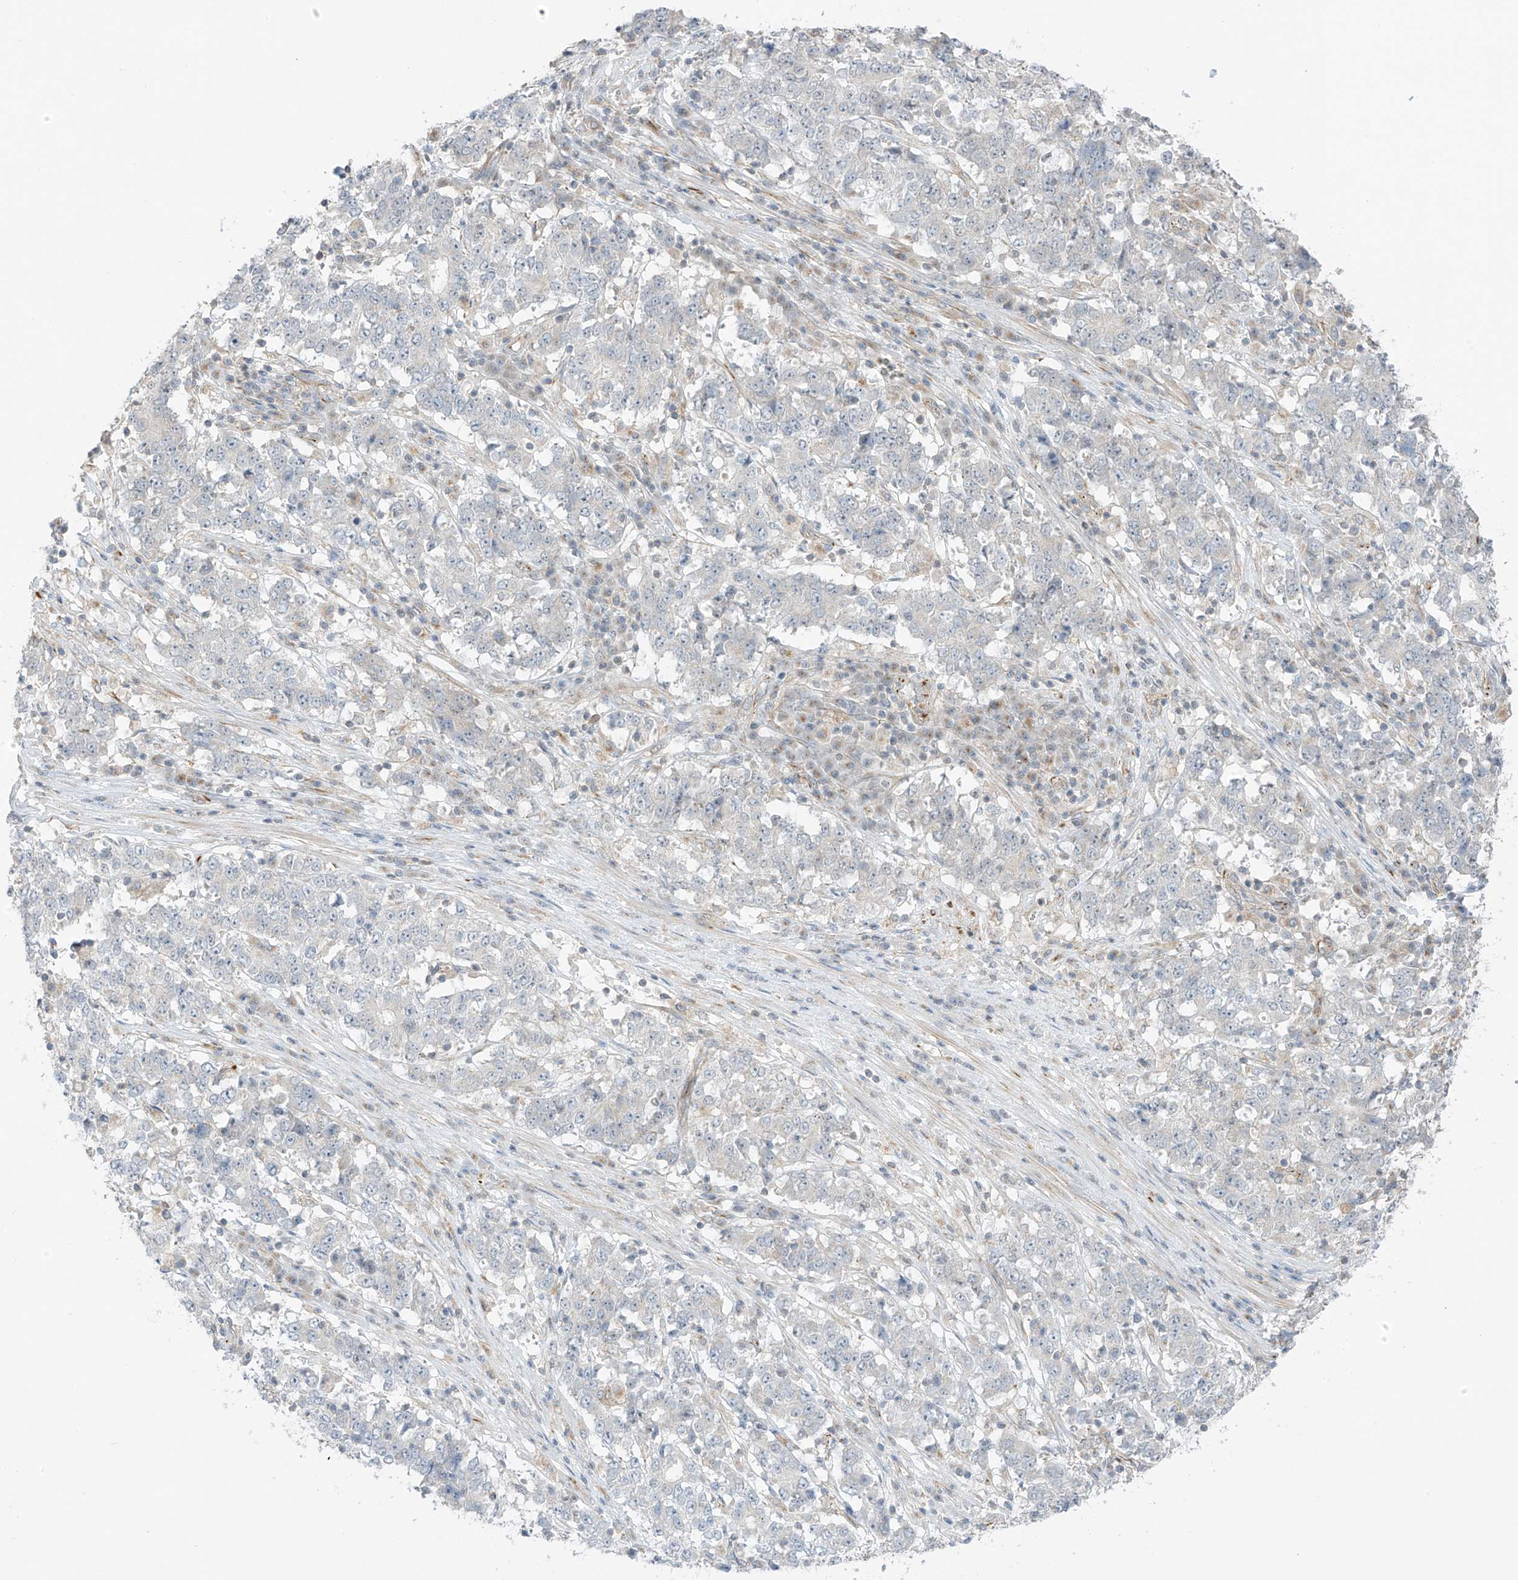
{"staining": {"intensity": "negative", "quantity": "none", "location": "none"}, "tissue": "stomach cancer", "cell_type": "Tumor cells", "image_type": "cancer", "snomed": [{"axis": "morphology", "description": "Adenocarcinoma, NOS"}, {"axis": "topography", "description": "Stomach"}], "caption": "Immunohistochemistry (IHC) photomicrograph of neoplastic tissue: human adenocarcinoma (stomach) stained with DAB (3,3'-diaminobenzidine) reveals no significant protein positivity in tumor cells.", "gene": "HS6ST2", "patient": {"sex": "male", "age": 59}}